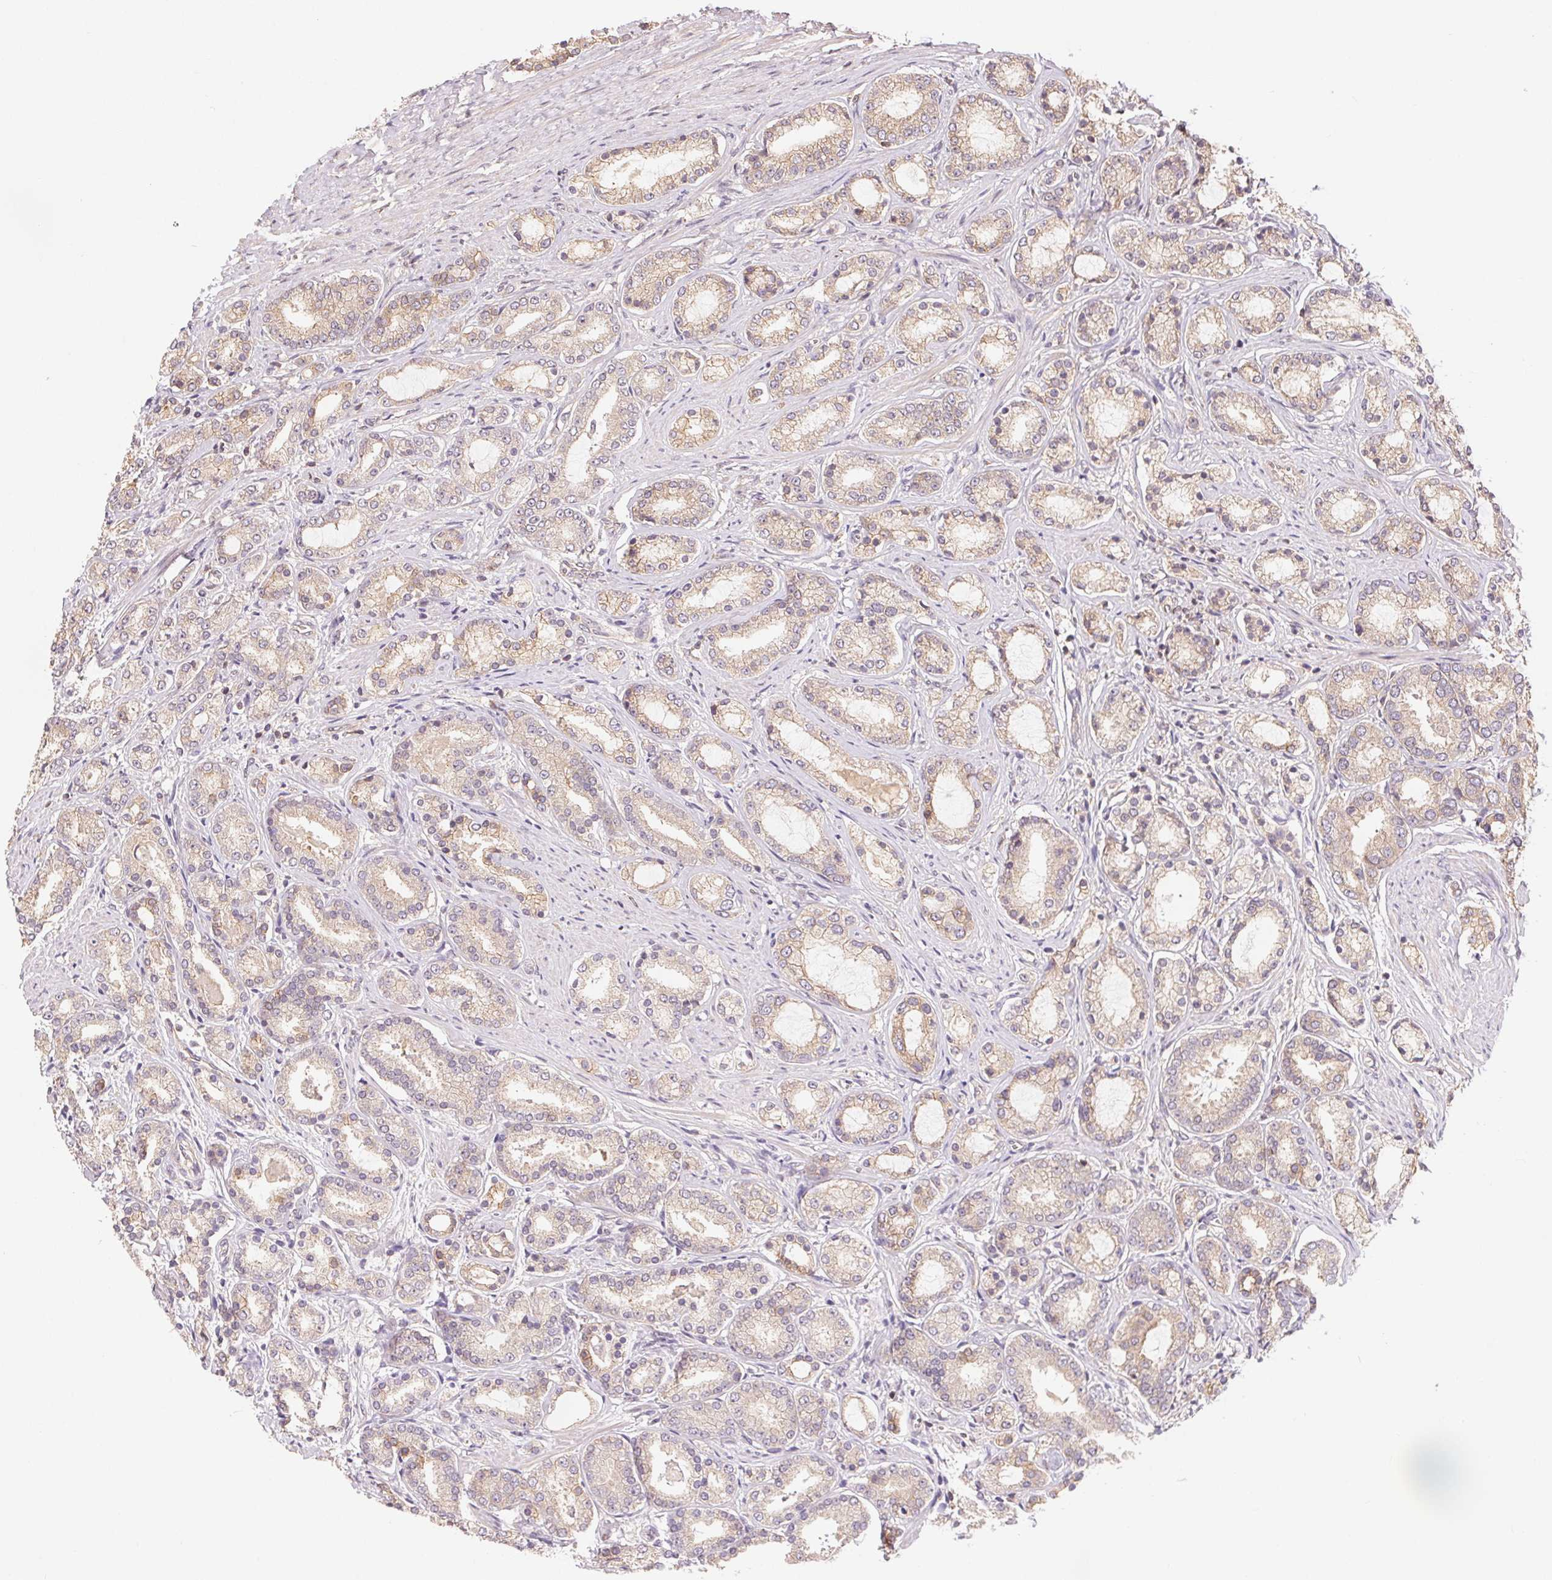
{"staining": {"intensity": "weak", "quantity": ">75%", "location": "cytoplasmic/membranous"}, "tissue": "prostate cancer", "cell_type": "Tumor cells", "image_type": "cancer", "snomed": [{"axis": "morphology", "description": "Adenocarcinoma, High grade"}, {"axis": "topography", "description": "Prostate"}], "caption": "Prostate cancer stained with a protein marker demonstrates weak staining in tumor cells.", "gene": "MAPKAPK2", "patient": {"sex": "male", "age": 63}}